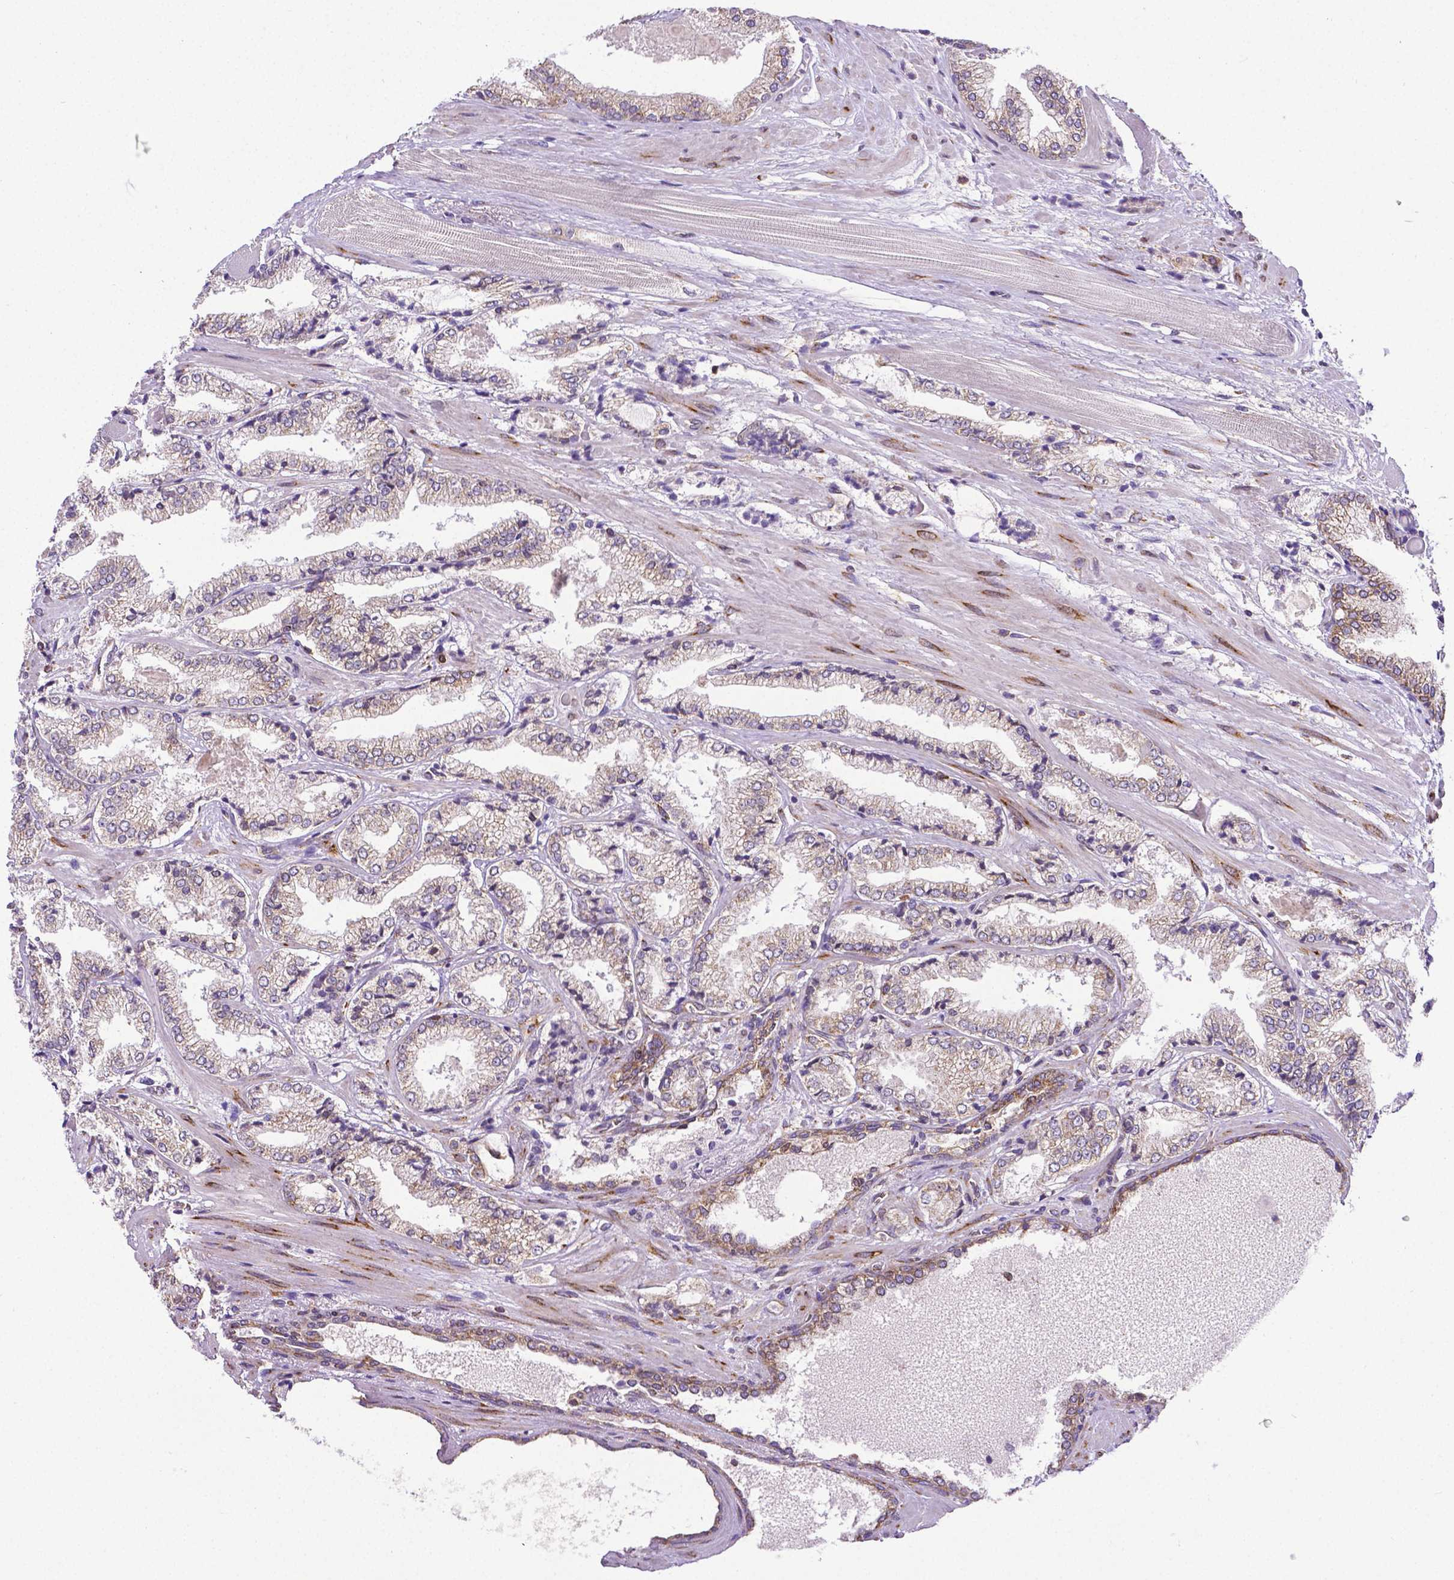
{"staining": {"intensity": "weak", "quantity": "<25%", "location": "cytoplasmic/membranous"}, "tissue": "prostate cancer", "cell_type": "Tumor cells", "image_type": "cancer", "snomed": [{"axis": "morphology", "description": "Adenocarcinoma, High grade"}, {"axis": "topography", "description": "Prostate"}], "caption": "Immunohistochemistry (IHC) of prostate high-grade adenocarcinoma reveals no staining in tumor cells.", "gene": "MTDH", "patient": {"sex": "male", "age": 64}}